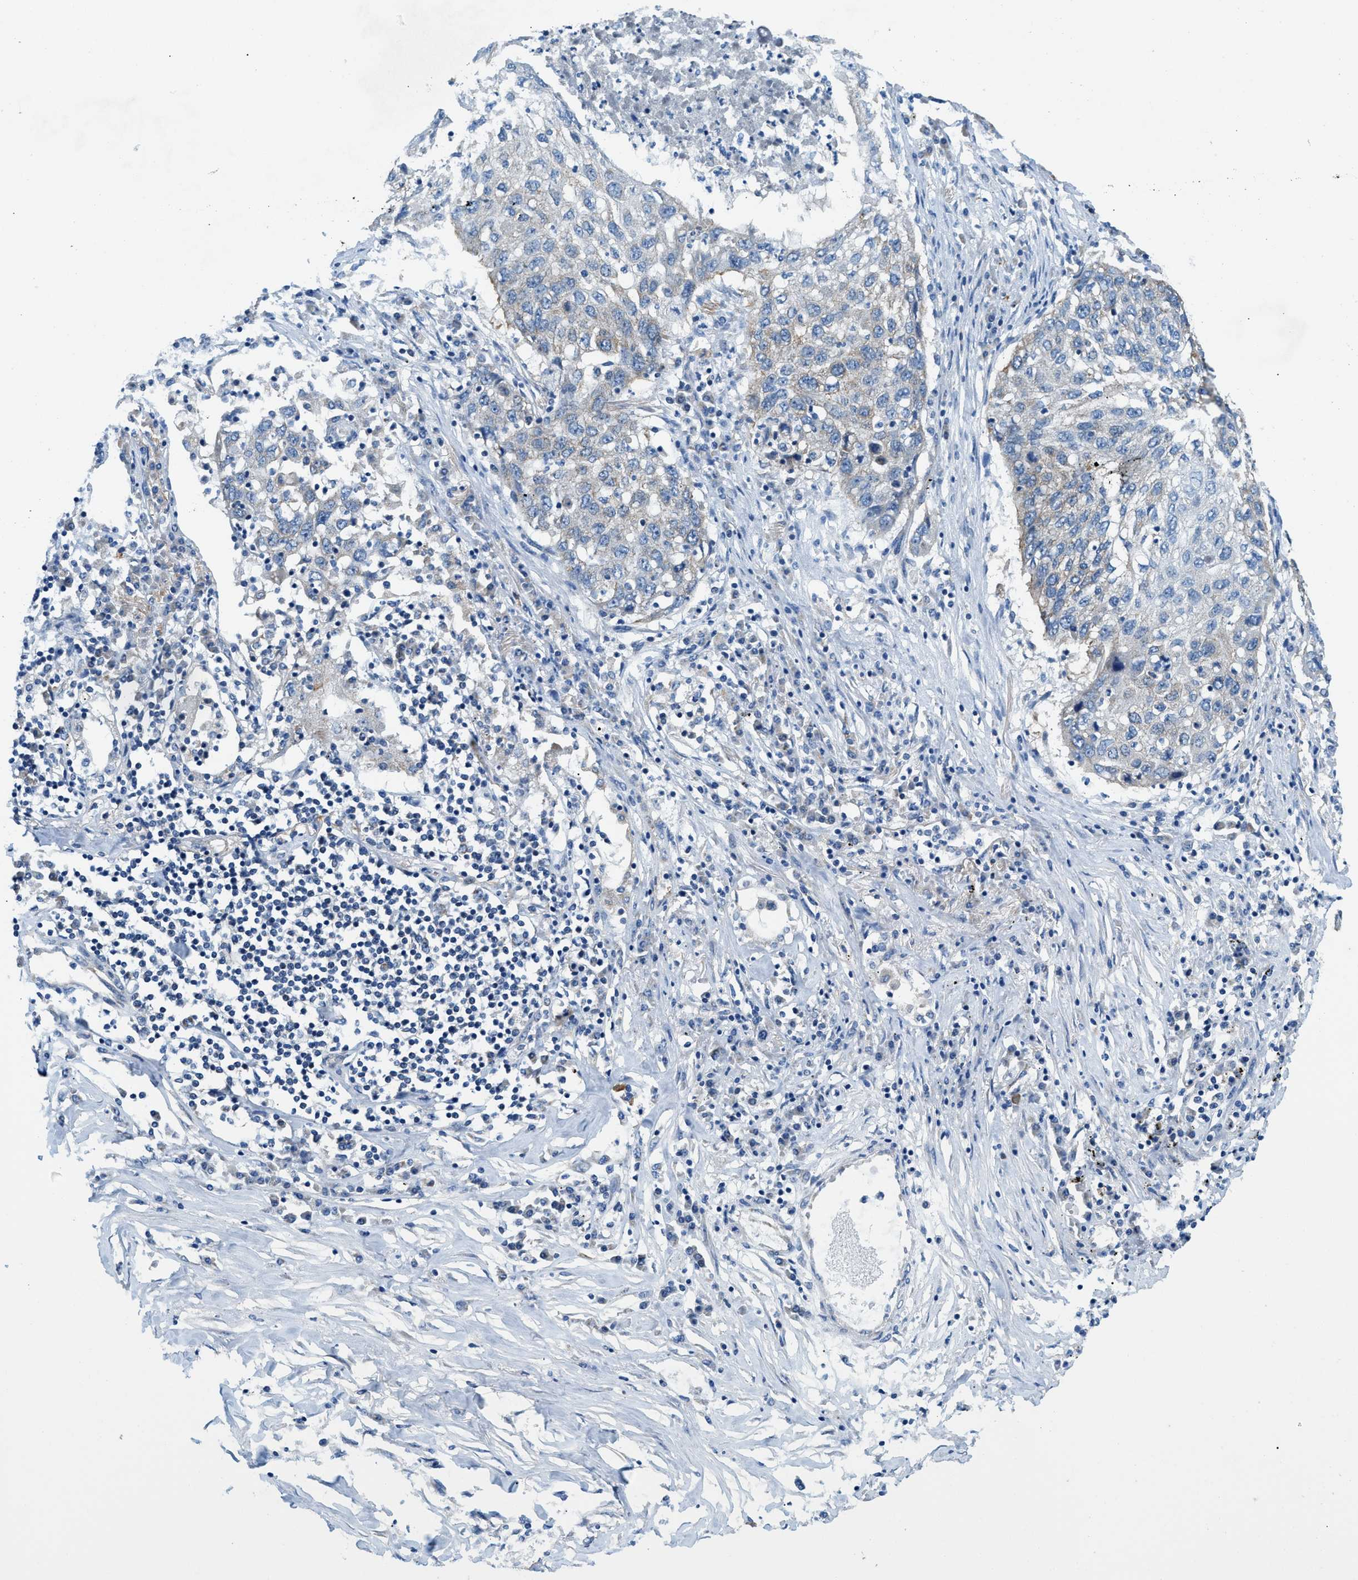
{"staining": {"intensity": "weak", "quantity": "<25%", "location": "cytoplasmic/membranous"}, "tissue": "lung cancer", "cell_type": "Tumor cells", "image_type": "cancer", "snomed": [{"axis": "morphology", "description": "Squamous cell carcinoma, NOS"}, {"axis": "topography", "description": "Lung"}], "caption": "Protein analysis of lung squamous cell carcinoma shows no significant positivity in tumor cells.", "gene": "ZNF599", "patient": {"sex": "female", "age": 63}}